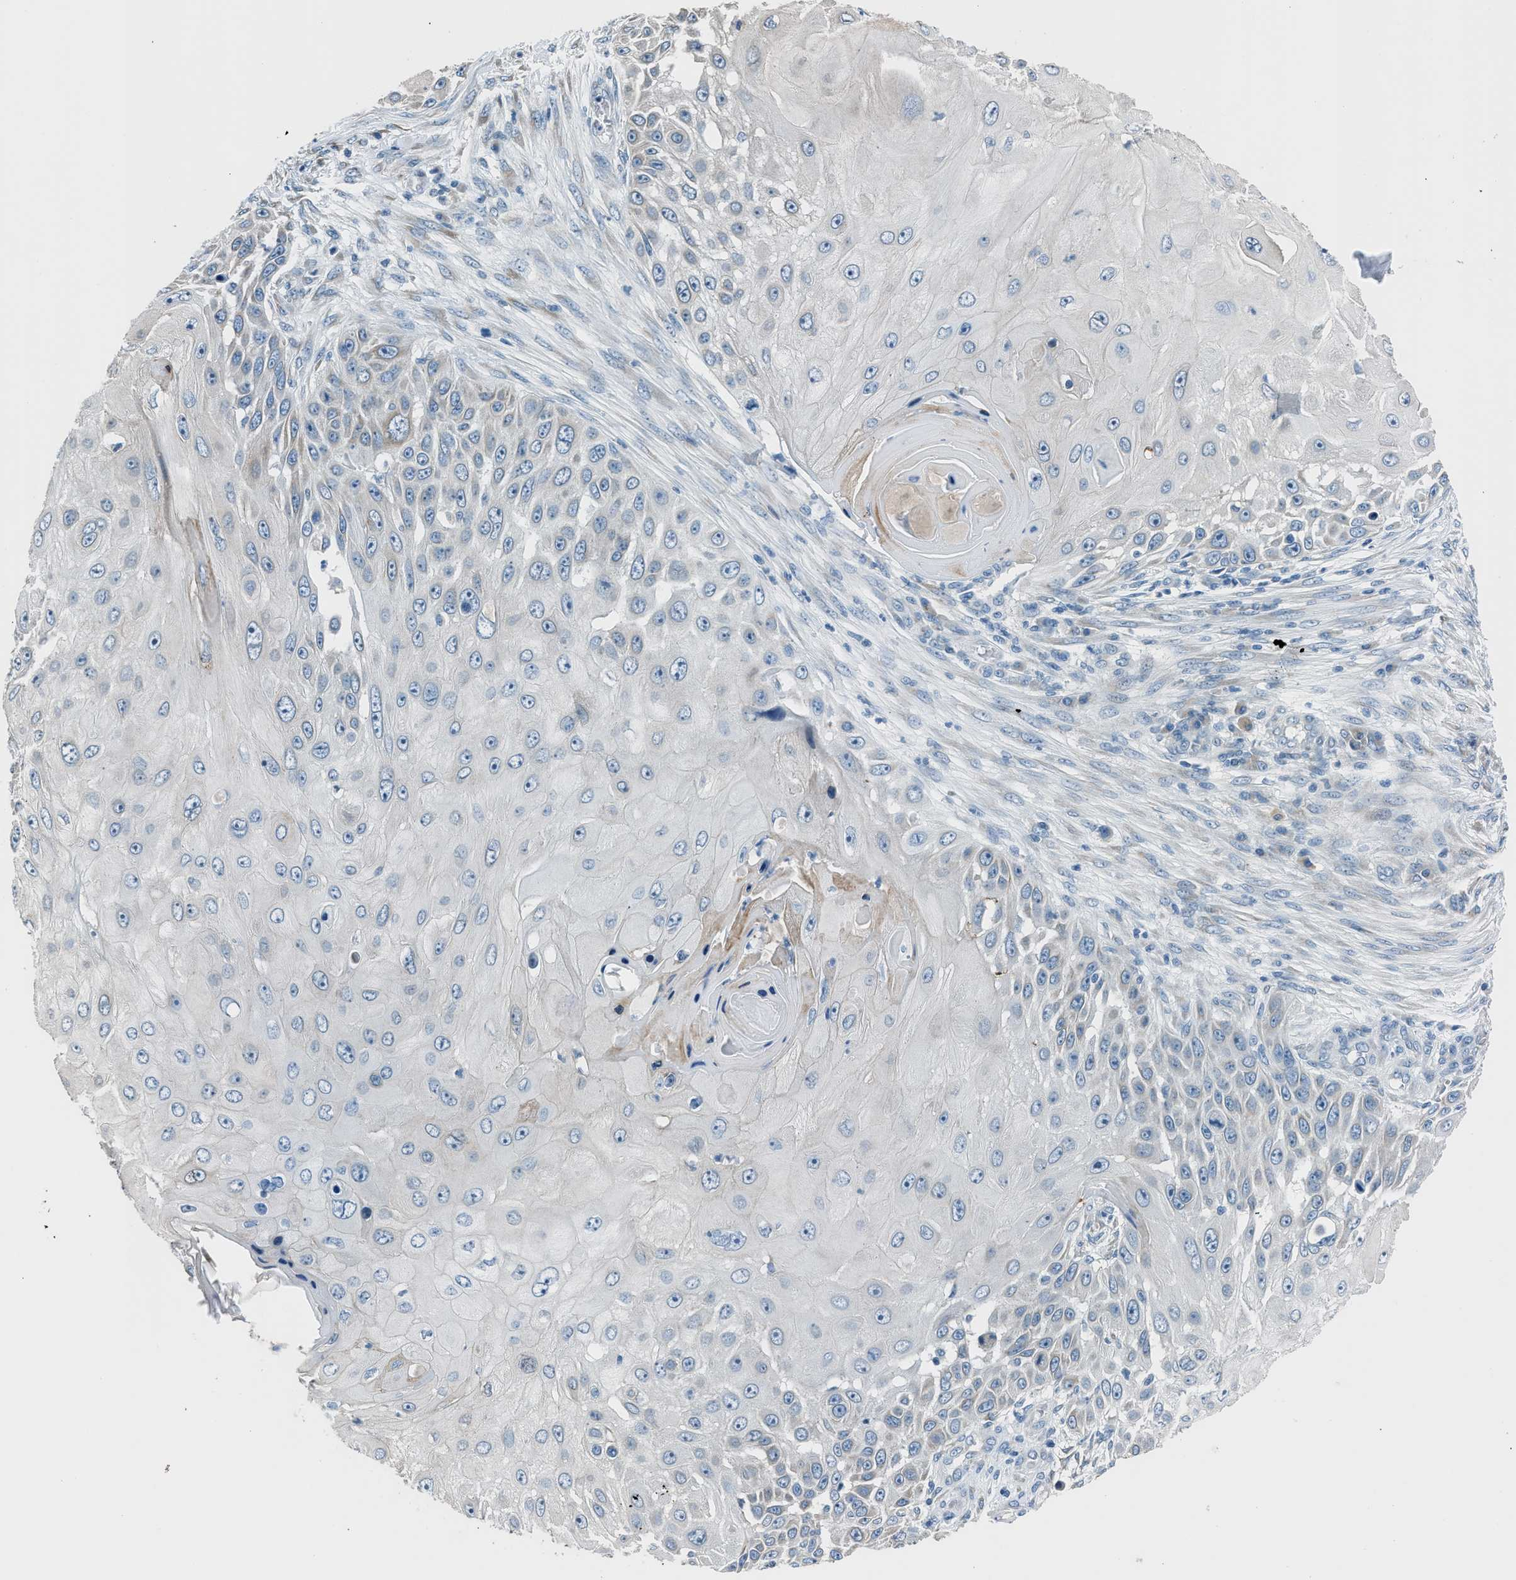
{"staining": {"intensity": "negative", "quantity": "none", "location": "none"}, "tissue": "skin cancer", "cell_type": "Tumor cells", "image_type": "cancer", "snomed": [{"axis": "morphology", "description": "Squamous cell carcinoma, NOS"}, {"axis": "topography", "description": "Skin"}], "caption": "Immunohistochemistry photomicrograph of human skin cancer (squamous cell carcinoma) stained for a protein (brown), which shows no expression in tumor cells. (Stains: DAB (3,3'-diaminobenzidine) immunohistochemistry with hematoxylin counter stain, Microscopy: brightfield microscopy at high magnification).", "gene": "RNF41", "patient": {"sex": "female", "age": 44}}